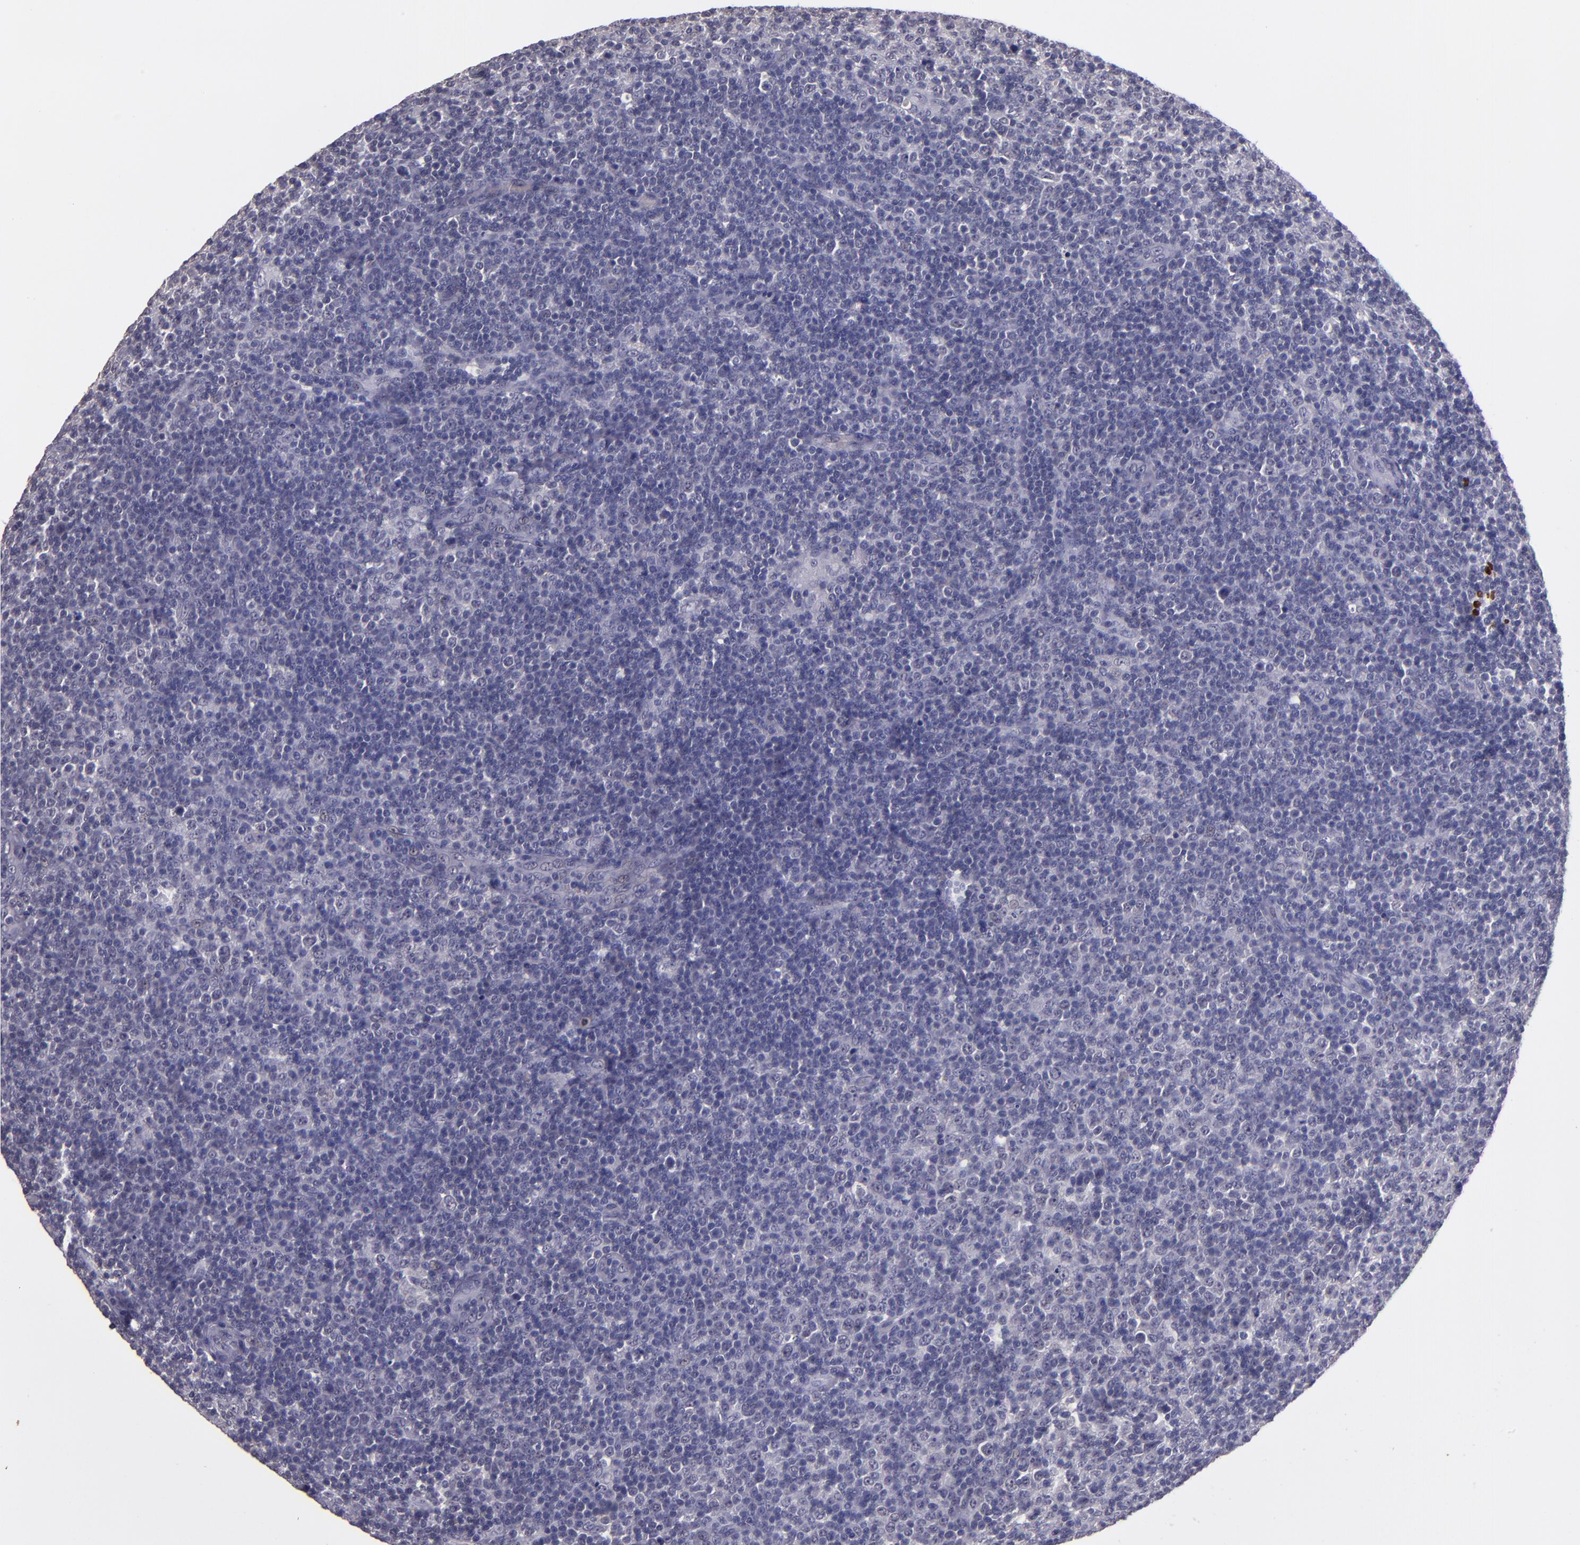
{"staining": {"intensity": "negative", "quantity": "none", "location": "none"}, "tissue": "lymphoma", "cell_type": "Tumor cells", "image_type": "cancer", "snomed": [{"axis": "morphology", "description": "Malignant lymphoma, non-Hodgkin's type, Low grade"}, {"axis": "topography", "description": "Lymph node"}], "caption": "Tumor cells are negative for protein expression in human lymphoma. The staining is performed using DAB brown chromogen with nuclei counter-stained in using hematoxylin.", "gene": "CEBPE", "patient": {"sex": "male", "age": 70}}